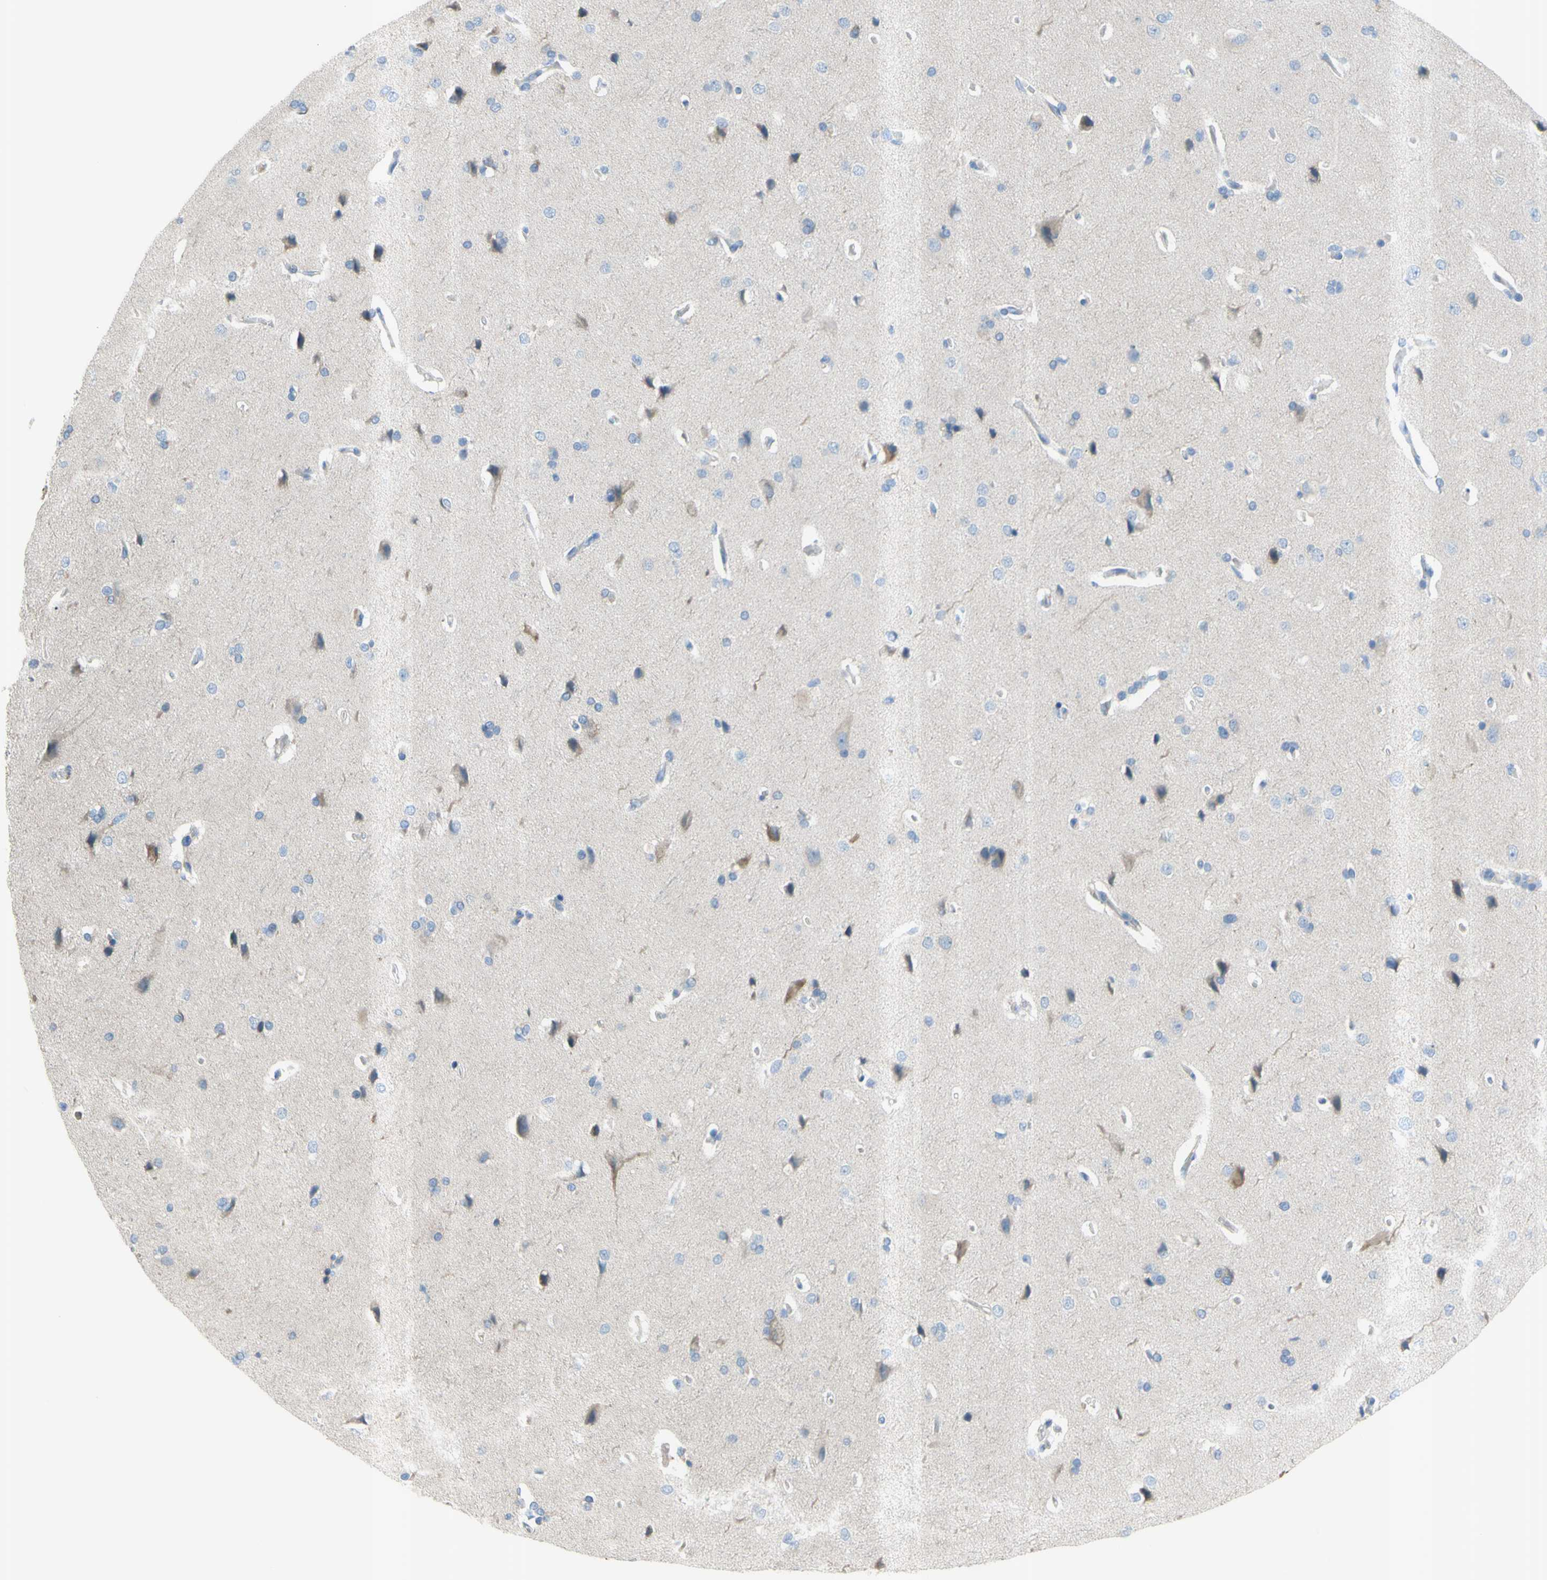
{"staining": {"intensity": "weak", "quantity": "25%-75%", "location": "cytoplasmic/membranous"}, "tissue": "cerebral cortex", "cell_type": "Endothelial cells", "image_type": "normal", "snomed": [{"axis": "morphology", "description": "Normal tissue, NOS"}, {"axis": "topography", "description": "Cerebral cortex"}], "caption": "Weak cytoplasmic/membranous positivity for a protein is identified in about 25%-75% of endothelial cells of benign cerebral cortex using IHC.", "gene": "PRRG2", "patient": {"sex": "male", "age": 62}}